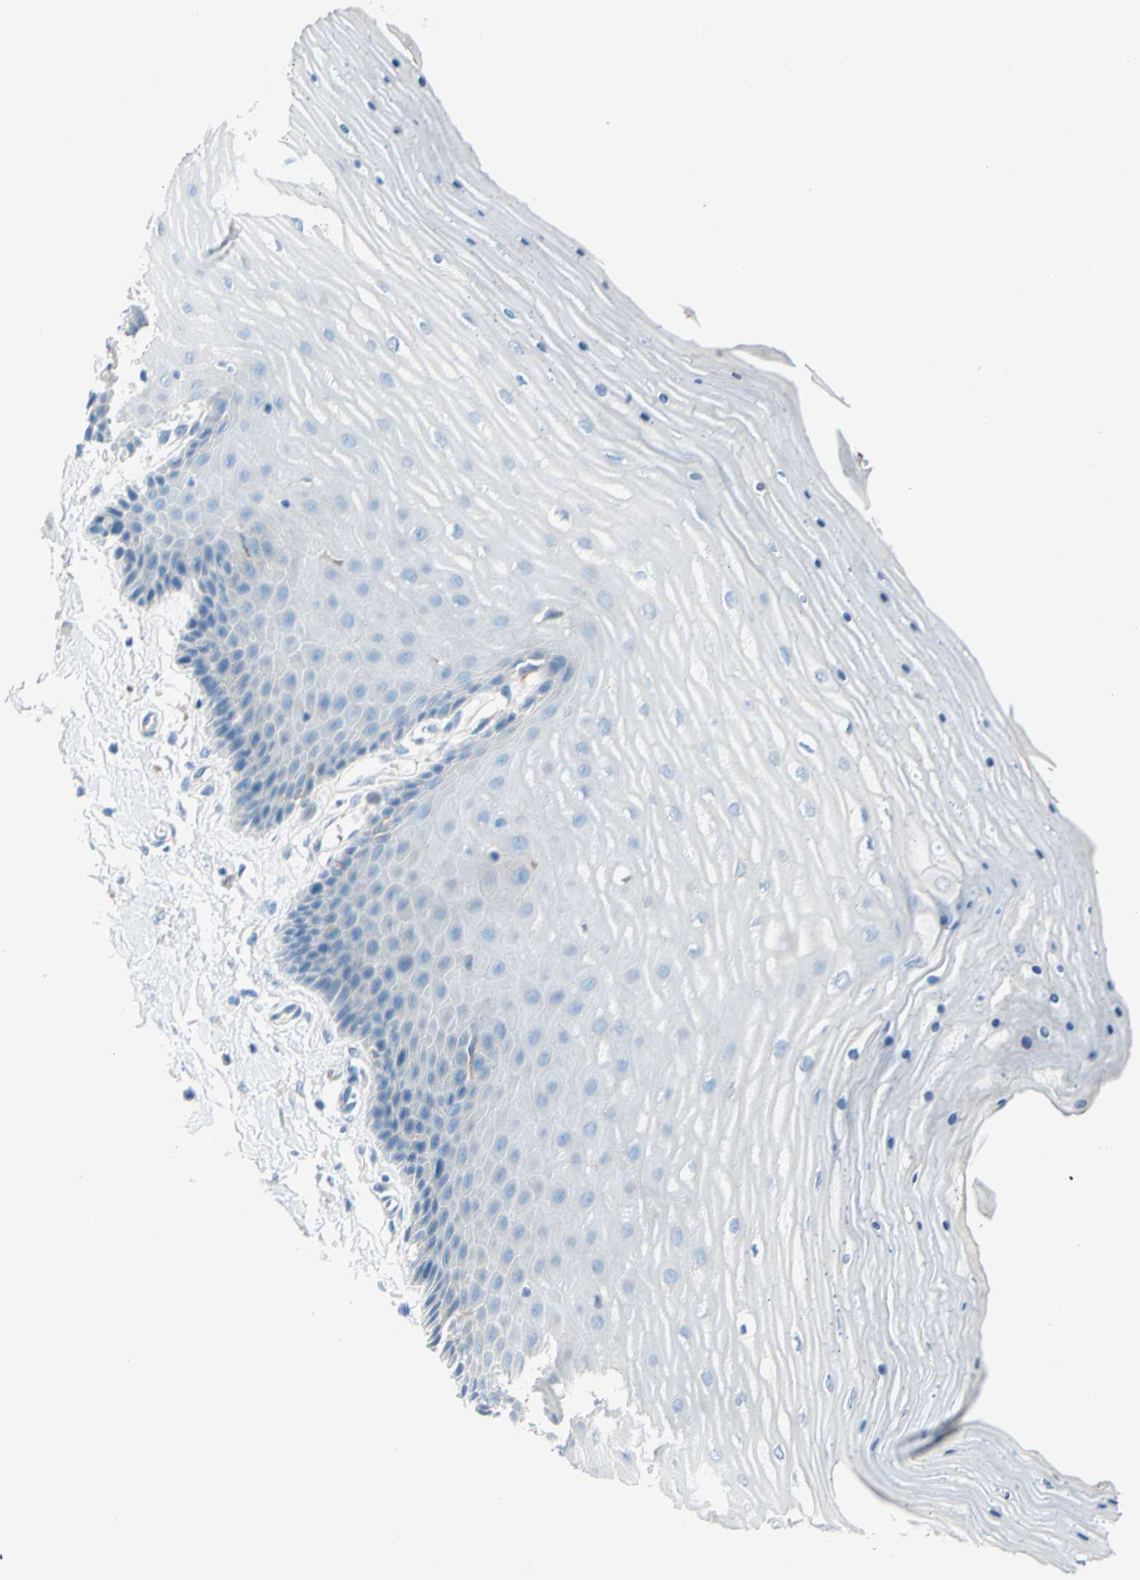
{"staining": {"intensity": "weak", "quantity": ">75%", "location": "cytoplasmic/membranous"}, "tissue": "cervix", "cell_type": "Glandular cells", "image_type": "normal", "snomed": [{"axis": "morphology", "description": "Normal tissue, NOS"}, {"axis": "topography", "description": "Cervix"}], "caption": "A brown stain highlights weak cytoplasmic/membranous expression of a protein in glandular cells of normal human cervix.", "gene": "FRMD4B", "patient": {"sex": "female", "age": 55}}